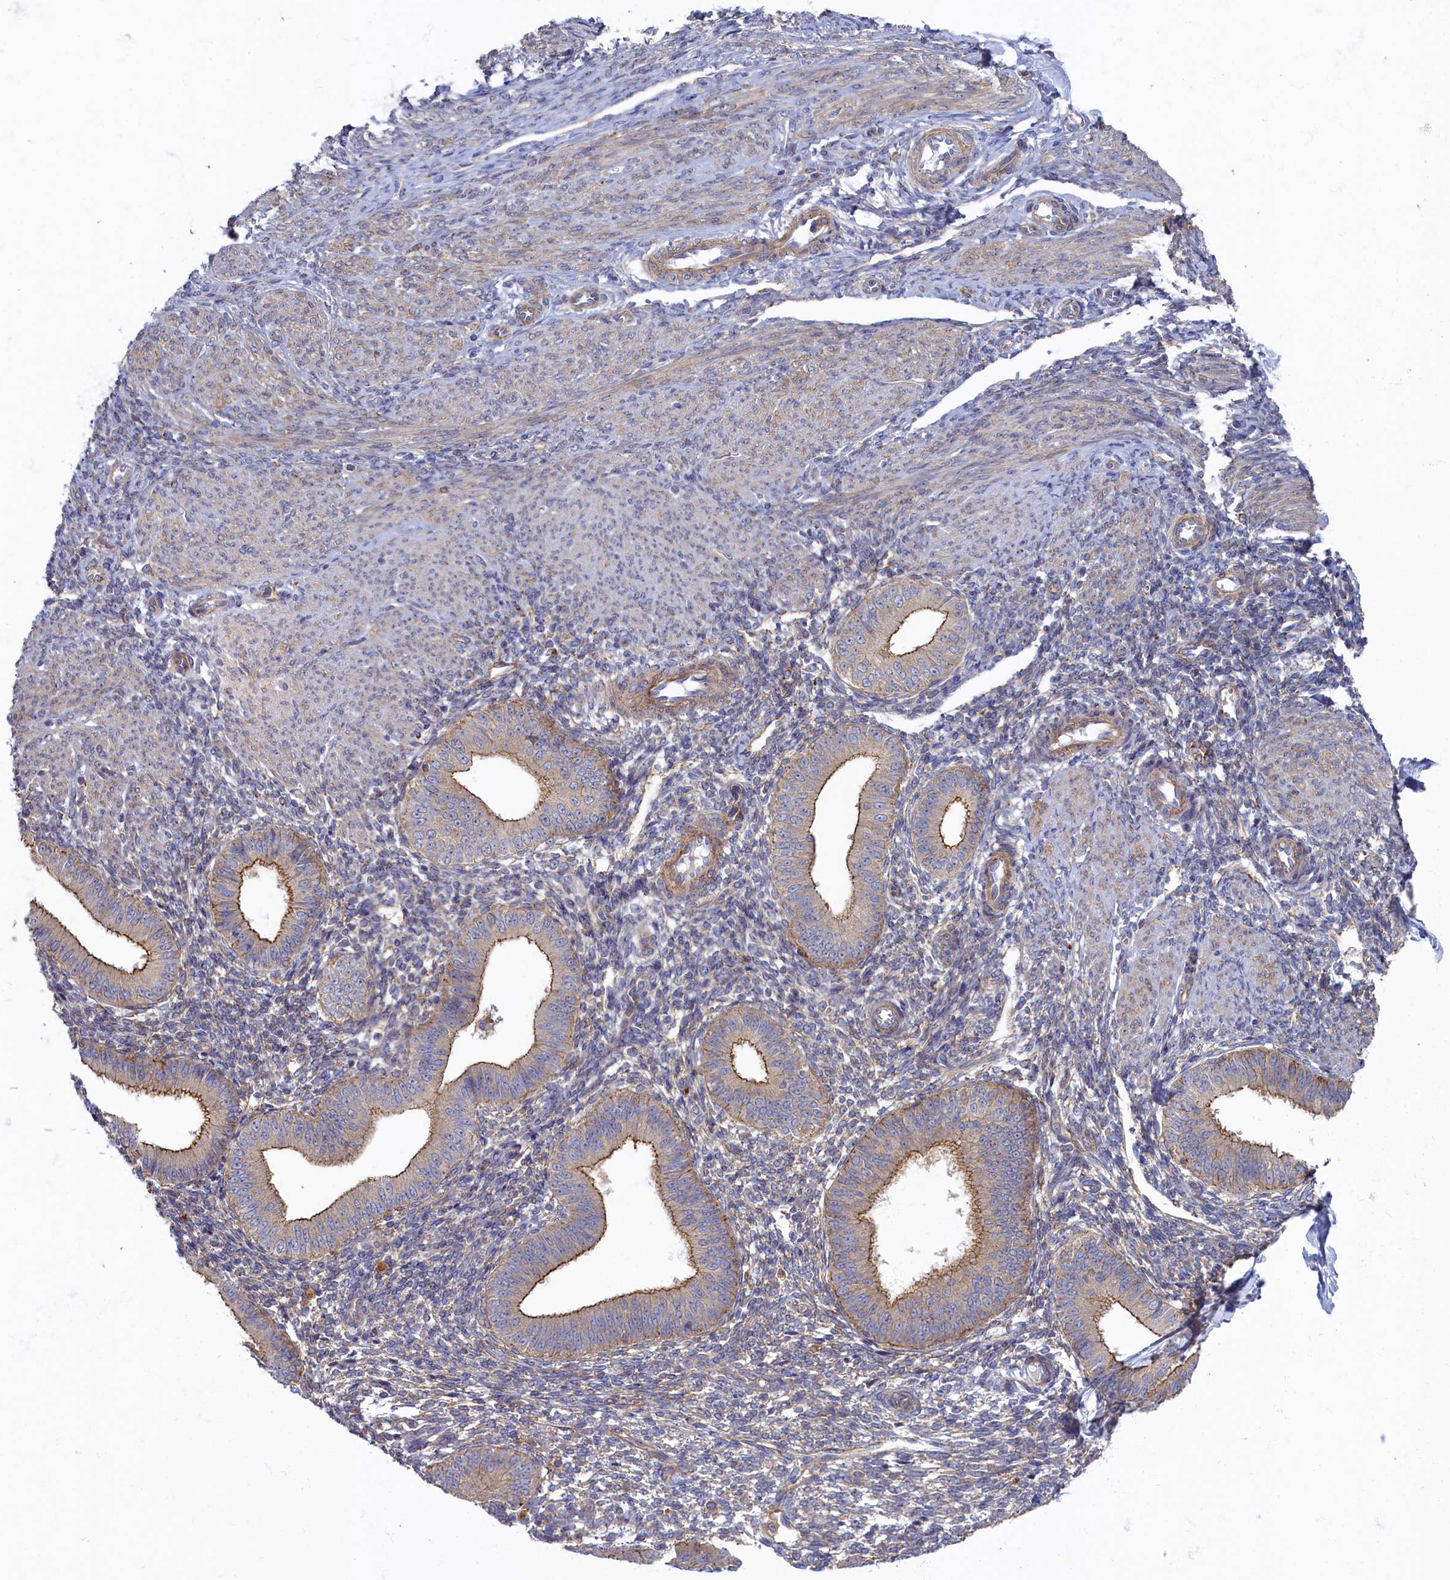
{"staining": {"intensity": "weak", "quantity": "<25%", "location": "cytoplasmic/membranous"}, "tissue": "endometrium", "cell_type": "Cells in endometrial stroma", "image_type": "normal", "snomed": [{"axis": "morphology", "description": "Normal tissue, NOS"}, {"axis": "topography", "description": "Uterus"}, {"axis": "topography", "description": "Endometrium"}], "caption": "DAB (3,3'-diaminobenzidine) immunohistochemical staining of unremarkable endometrium exhibits no significant expression in cells in endometrial stroma.", "gene": "PSMG2", "patient": {"sex": "female", "age": 48}}